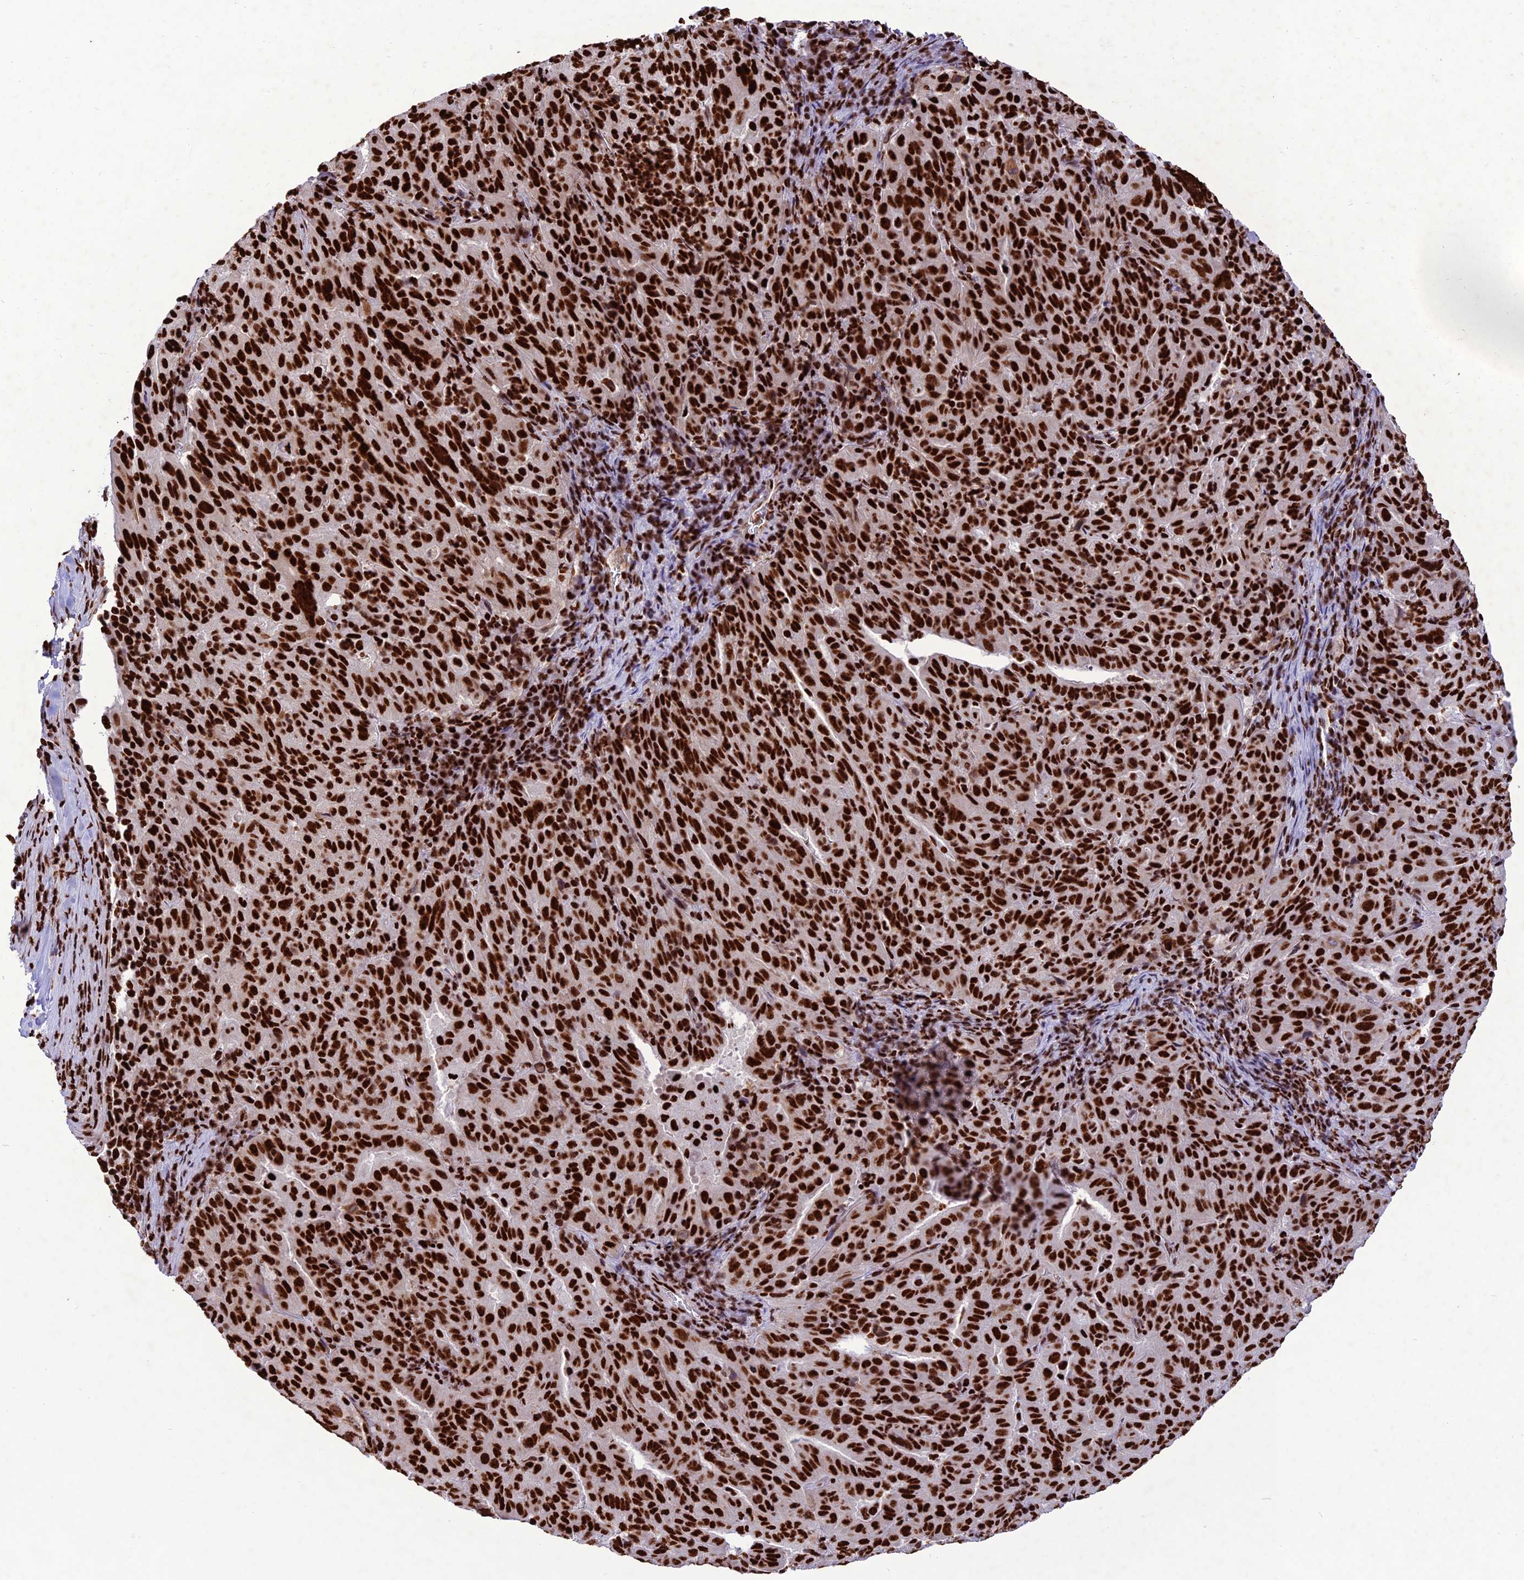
{"staining": {"intensity": "strong", "quantity": ">75%", "location": "nuclear"}, "tissue": "pancreatic cancer", "cell_type": "Tumor cells", "image_type": "cancer", "snomed": [{"axis": "morphology", "description": "Adenocarcinoma, NOS"}, {"axis": "topography", "description": "Pancreas"}], "caption": "Immunohistochemical staining of pancreatic adenocarcinoma shows high levels of strong nuclear protein expression in approximately >75% of tumor cells.", "gene": "INO80E", "patient": {"sex": "male", "age": 63}}